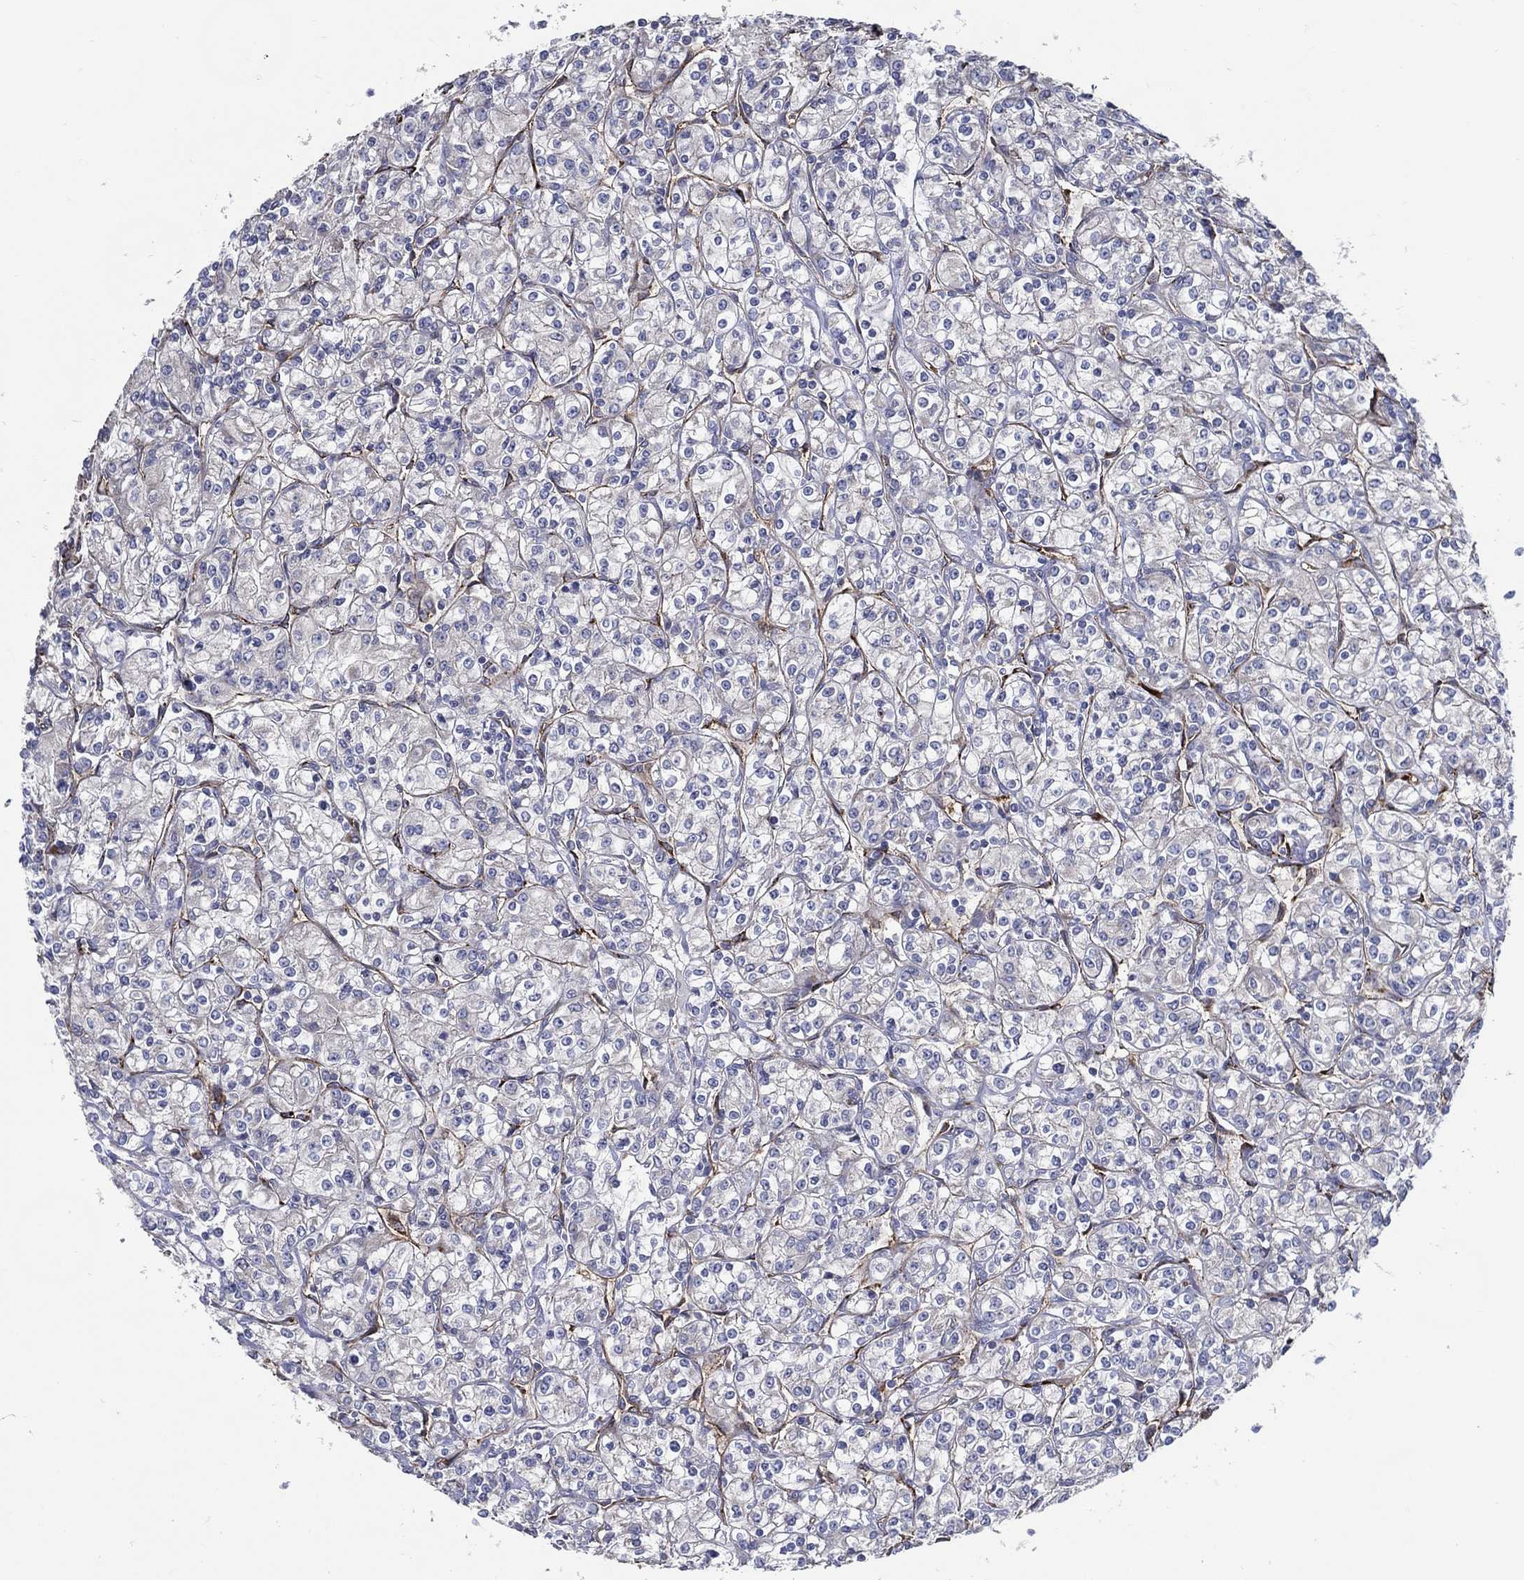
{"staining": {"intensity": "negative", "quantity": "none", "location": "none"}, "tissue": "renal cancer", "cell_type": "Tumor cells", "image_type": "cancer", "snomed": [{"axis": "morphology", "description": "Adenocarcinoma, NOS"}, {"axis": "topography", "description": "Kidney"}], "caption": "Tumor cells show no significant protein positivity in renal cancer.", "gene": "ARHGAP11A", "patient": {"sex": "male", "age": 77}}